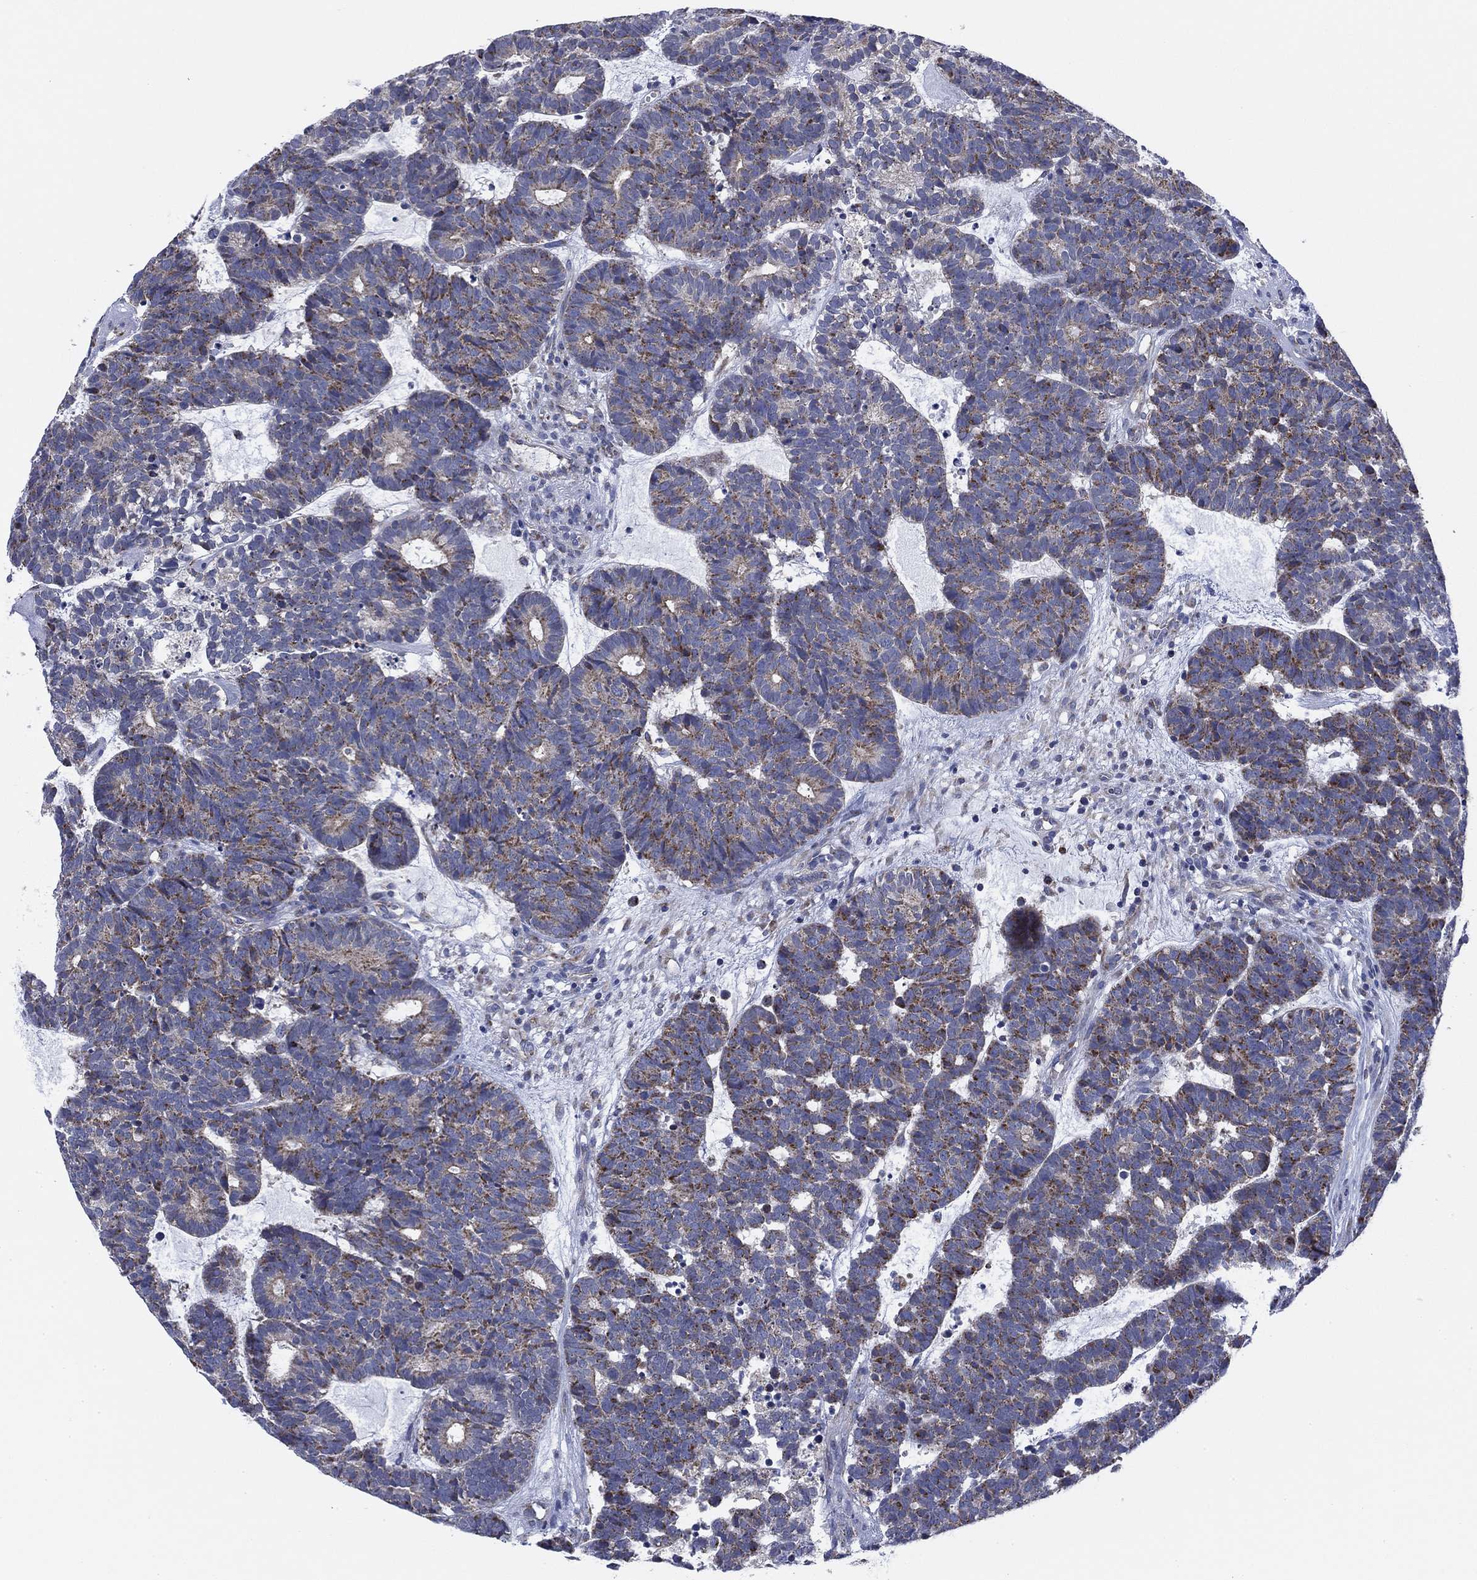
{"staining": {"intensity": "moderate", "quantity": "<25%", "location": "cytoplasmic/membranous"}, "tissue": "head and neck cancer", "cell_type": "Tumor cells", "image_type": "cancer", "snomed": [{"axis": "morphology", "description": "Adenocarcinoma, NOS"}, {"axis": "topography", "description": "Head-Neck"}], "caption": "Immunohistochemistry staining of head and neck cancer (adenocarcinoma), which demonstrates low levels of moderate cytoplasmic/membranous staining in approximately <25% of tumor cells indicating moderate cytoplasmic/membranous protein expression. The staining was performed using DAB (brown) for protein detection and nuclei were counterstained in hematoxylin (blue).", "gene": "NACAD", "patient": {"sex": "female", "age": 81}}